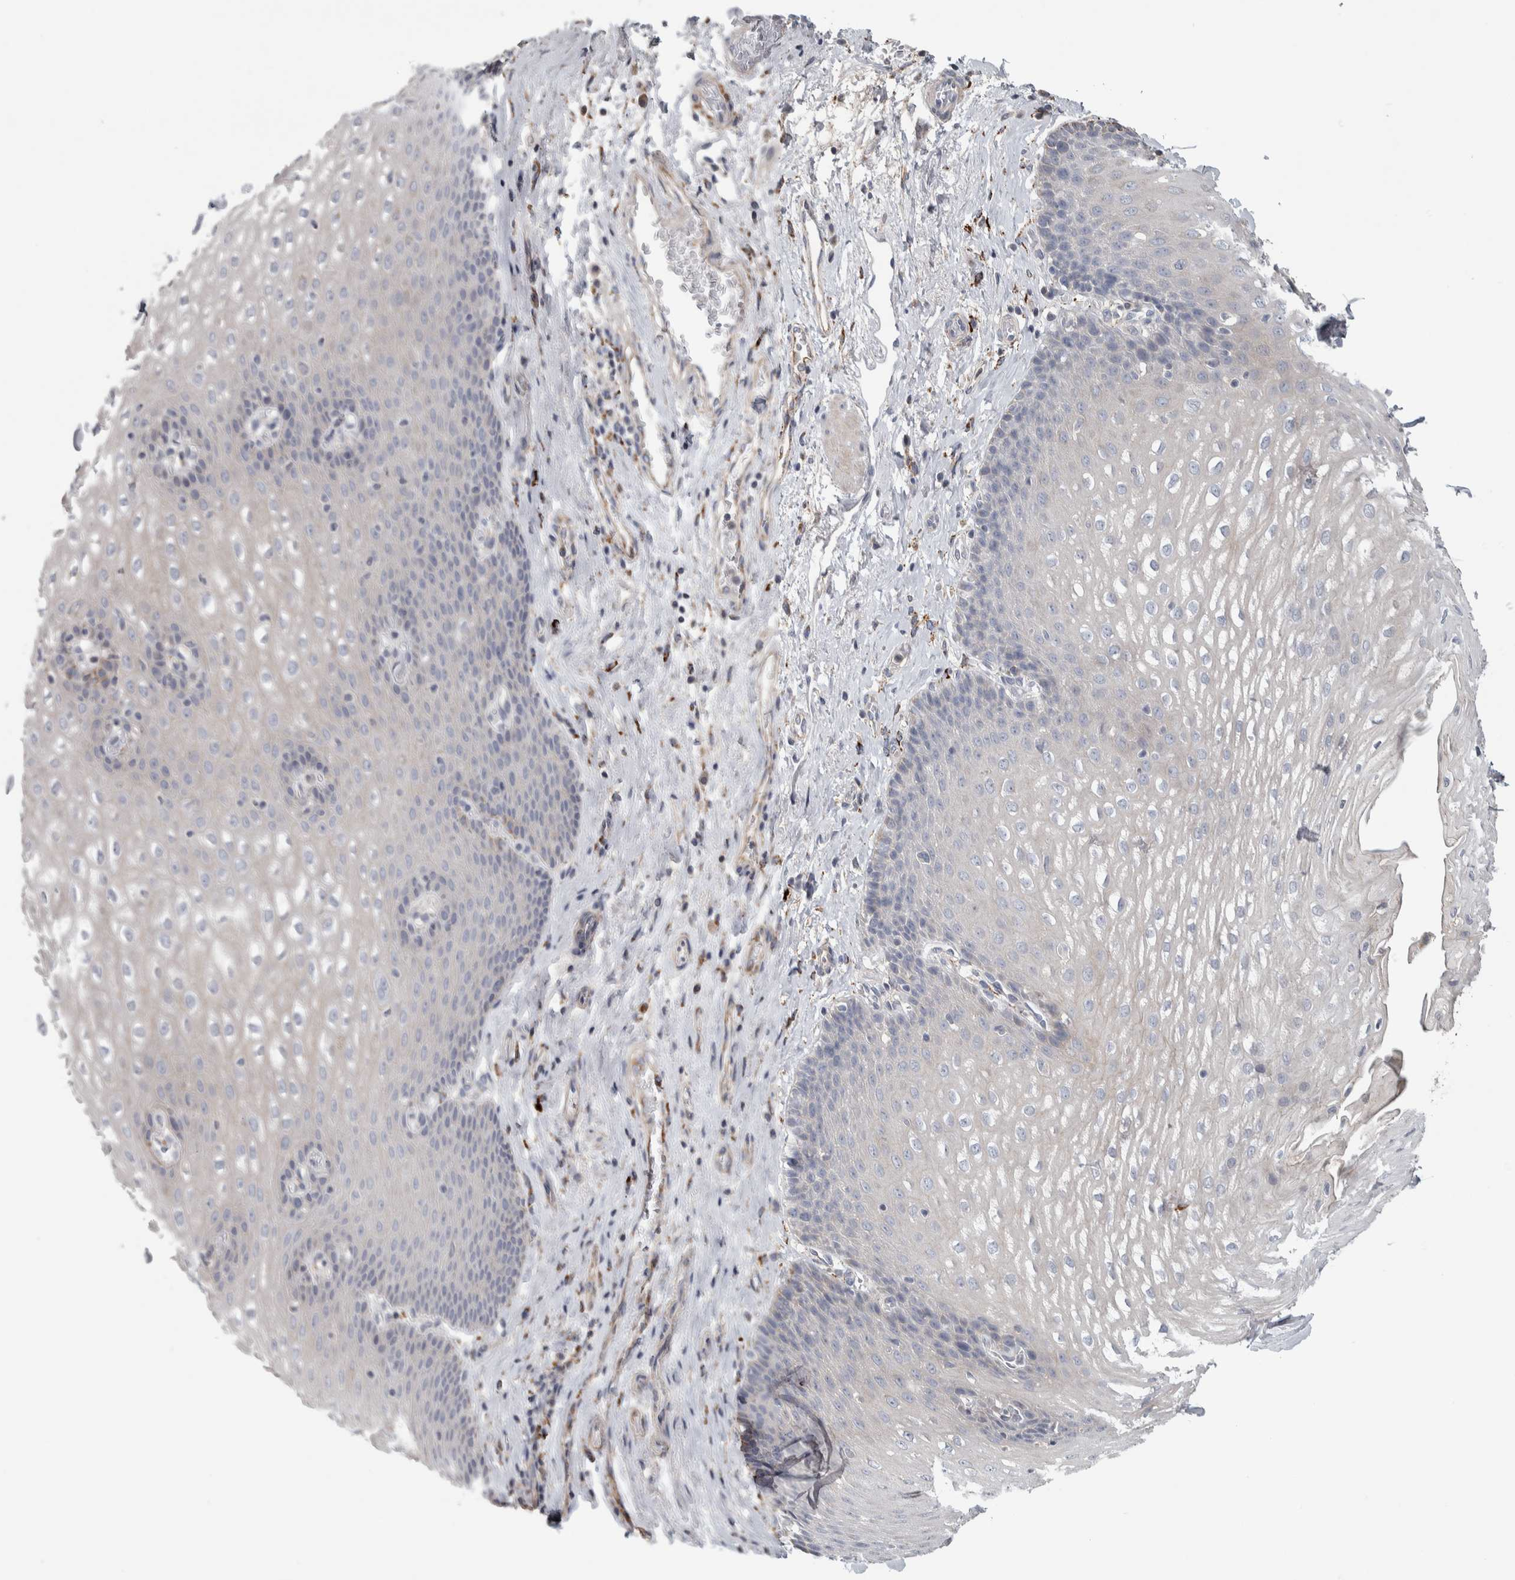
{"staining": {"intensity": "strong", "quantity": "<25%", "location": "cytoplasmic/membranous"}, "tissue": "esophagus", "cell_type": "Squamous epithelial cells", "image_type": "normal", "snomed": [{"axis": "morphology", "description": "Normal tissue, NOS"}, {"axis": "topography", "description": "Esophagus"}], "caption": "Immunohistochemical staining of normal esophagus displays medium levels of strong cytoplasmic/membranous expression in approximately <25% of squamous epithelial cells. The staining is performed using DAB (3,3'-diaminobenzidine) brown chromogen to label protein expression. The nuclei are counter-stained blue using hematoxylin.", "gene": "FAM78A", "patient": {"sex": "male", "age": 48}}